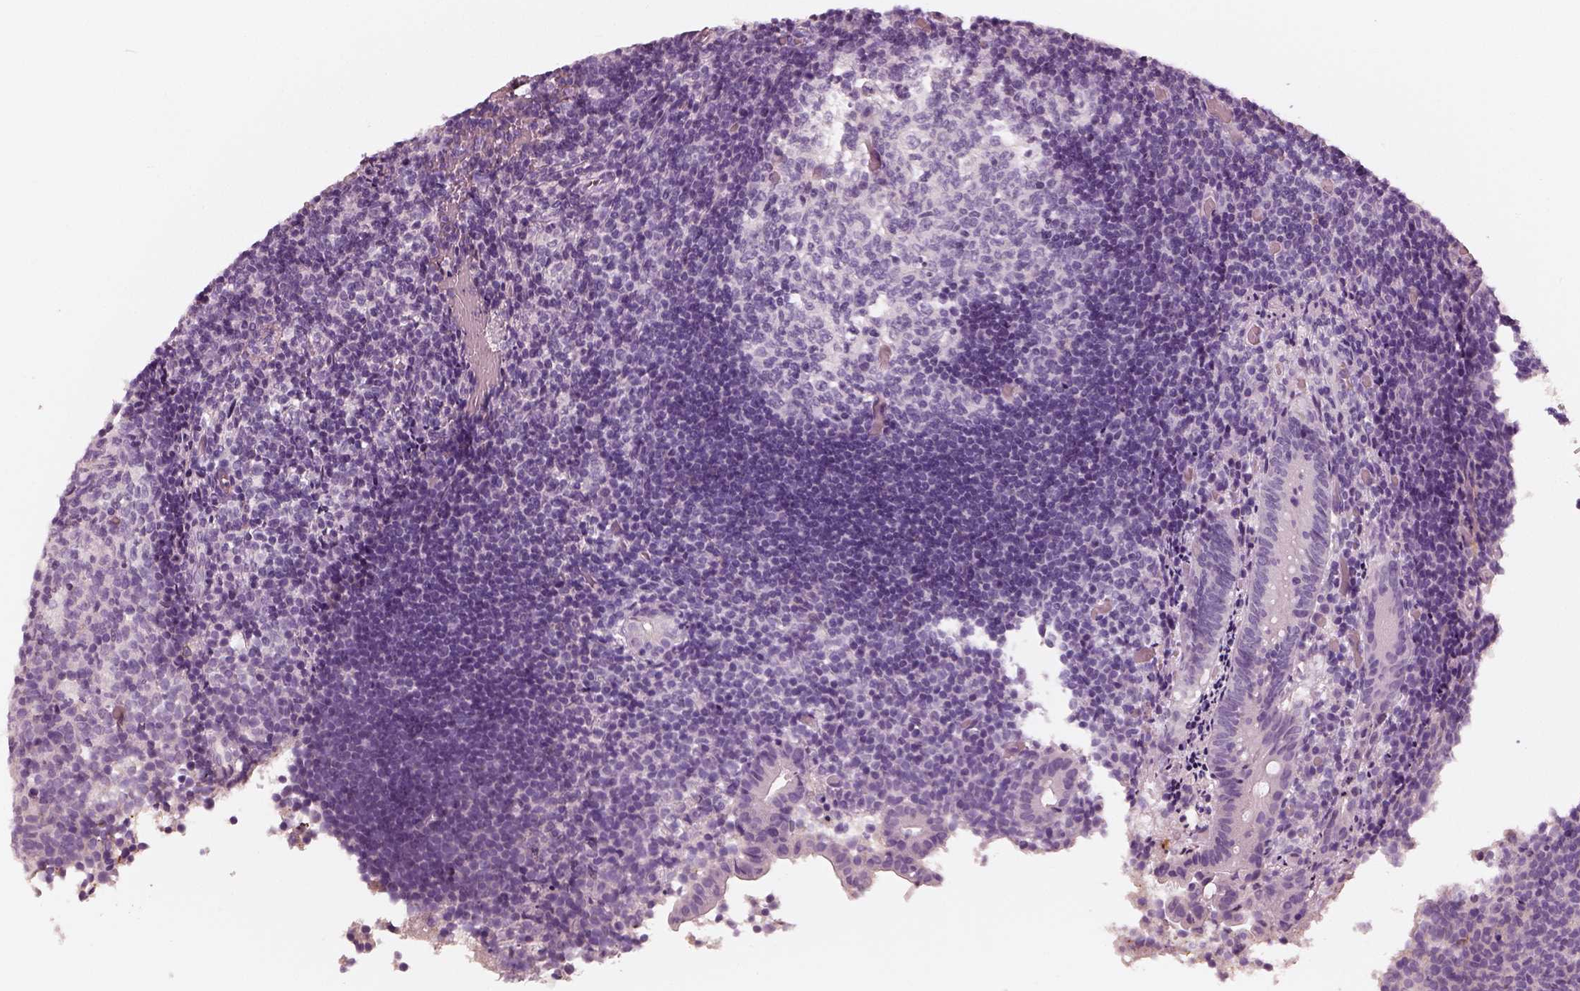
{"staining": {"intensity": "negative", "quantity": "none", "location": "none"}, "tissue": "appendix", "cell_type": "Glandular cells", "image_type": "normal", "snomed": [{"axis": "morphology", "description": "Normal tissue, NOS"}, {"axis": "topography", "description": "Appendix"}], "caption": "This is a photomicrograph of IHC staining of benign appendix, which shows no staining in glandular cells. (DAB (3,3'-diaminobenzidine) immunohistochemistry (IHC) with hematoxylin counter stain).", "gene": "RS1", "patient": {"sex": "female", "age": 32}}